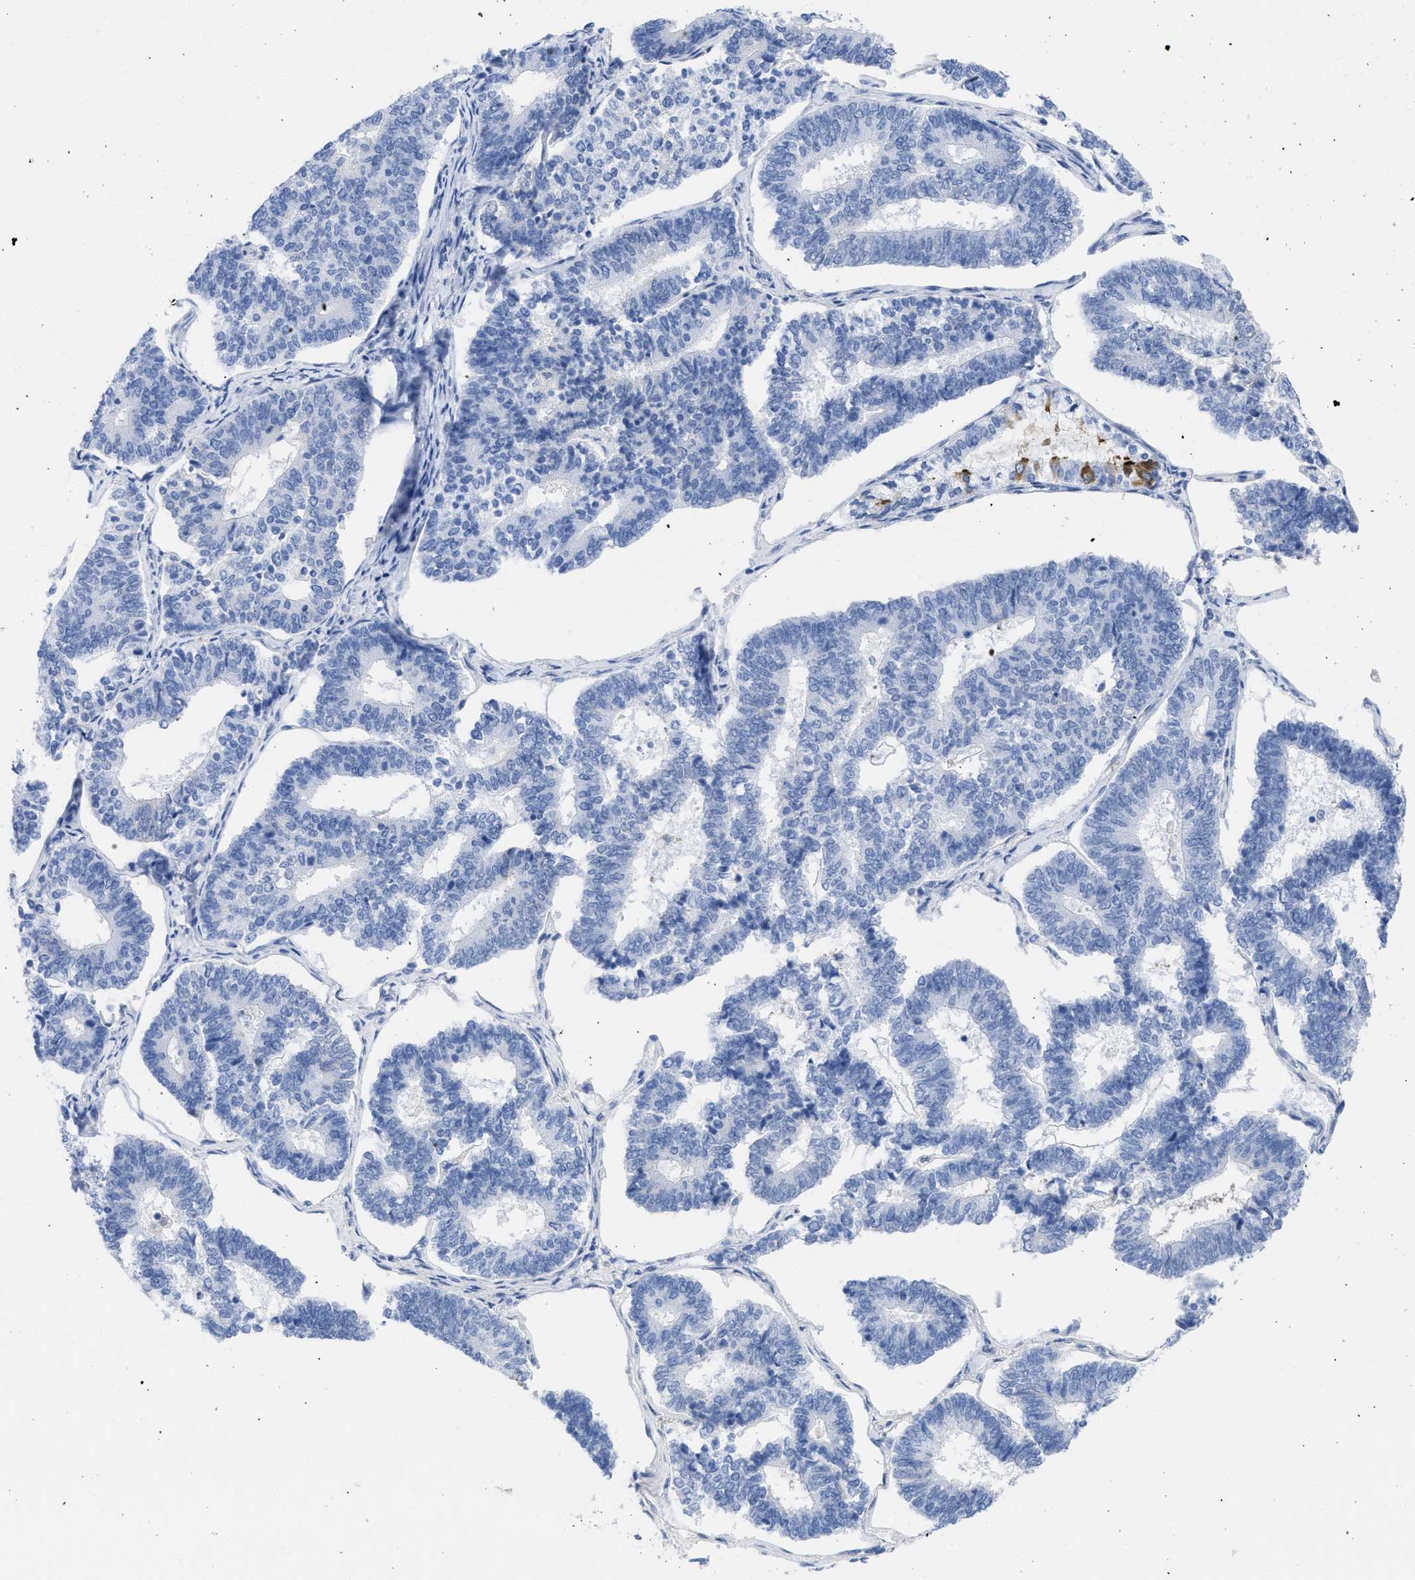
{"staining": {"intensity": "negative", "quantity": "none", "location": "none"}, "tissue": "endometrial cancer", "cell_type": "Tumor cells", "image_type": "cancer", "snomed": [{"axis": "morphology", "description": "Adenocarcinoma, NOS"}, {"axis": "topography", "description": "Endometrium"}], "caption": "Immunohistochemistry (IHC) micrograph of neoplastic tissue: human adenocarcinoma (endometrial) stained with DAB demonstrates no significant protein positivity in tumor cells.", "gene": "RSPH1", "patient": {"sex": "female", "age": 70}}